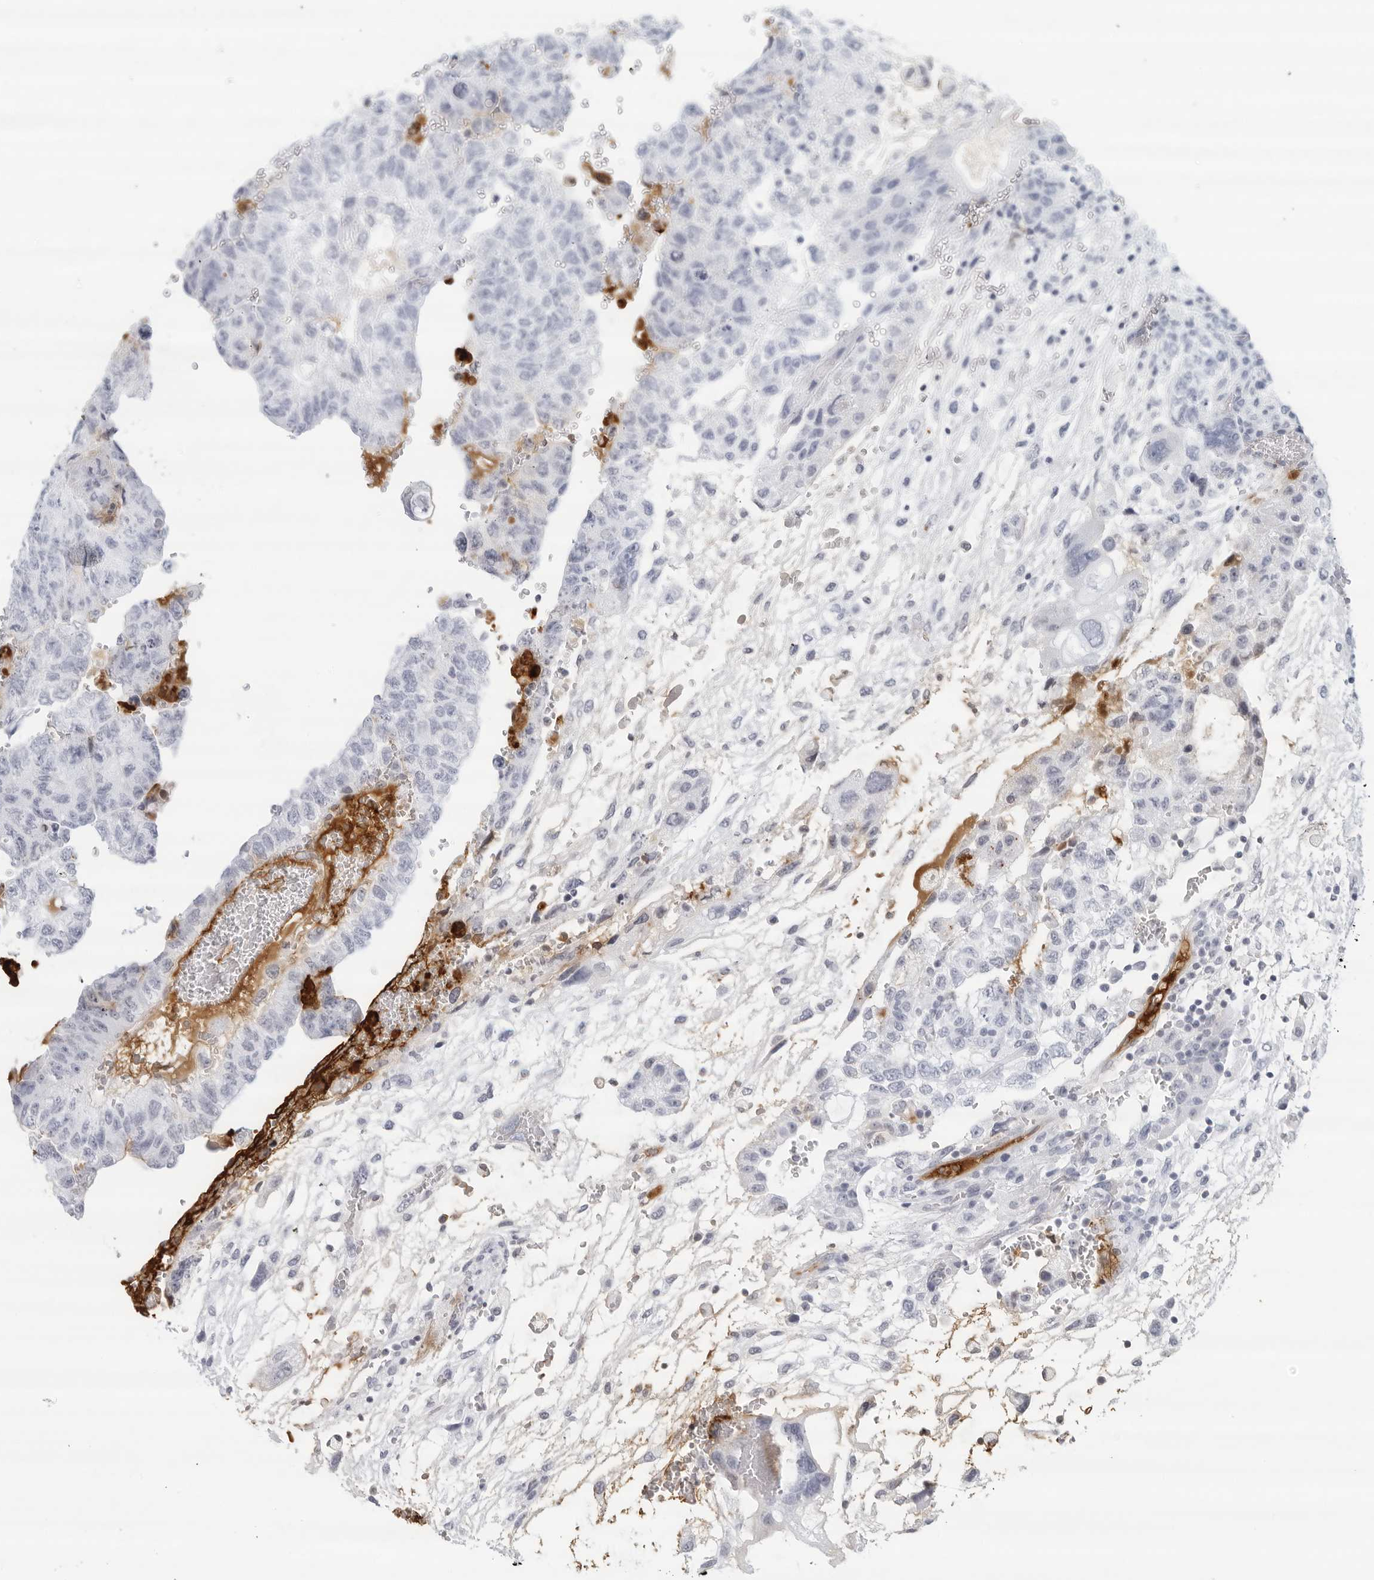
{"staining": {"intensity": "negative", "quantity": "none", "location": "none"}, "tissue": "testis cancer", "cell_type": "Tumor cells", "image_type": "cancer", "snomed": [{"axis": "morphology", "description": "Carcinoma, Embryonal, NOS"}, {"axis": "topography", "description": "Testis"}], "caption": "Tumor cells show no significant expression in testis cancer.", "gene": "FGG", "patient": {"sex": "male", "age": 36}}